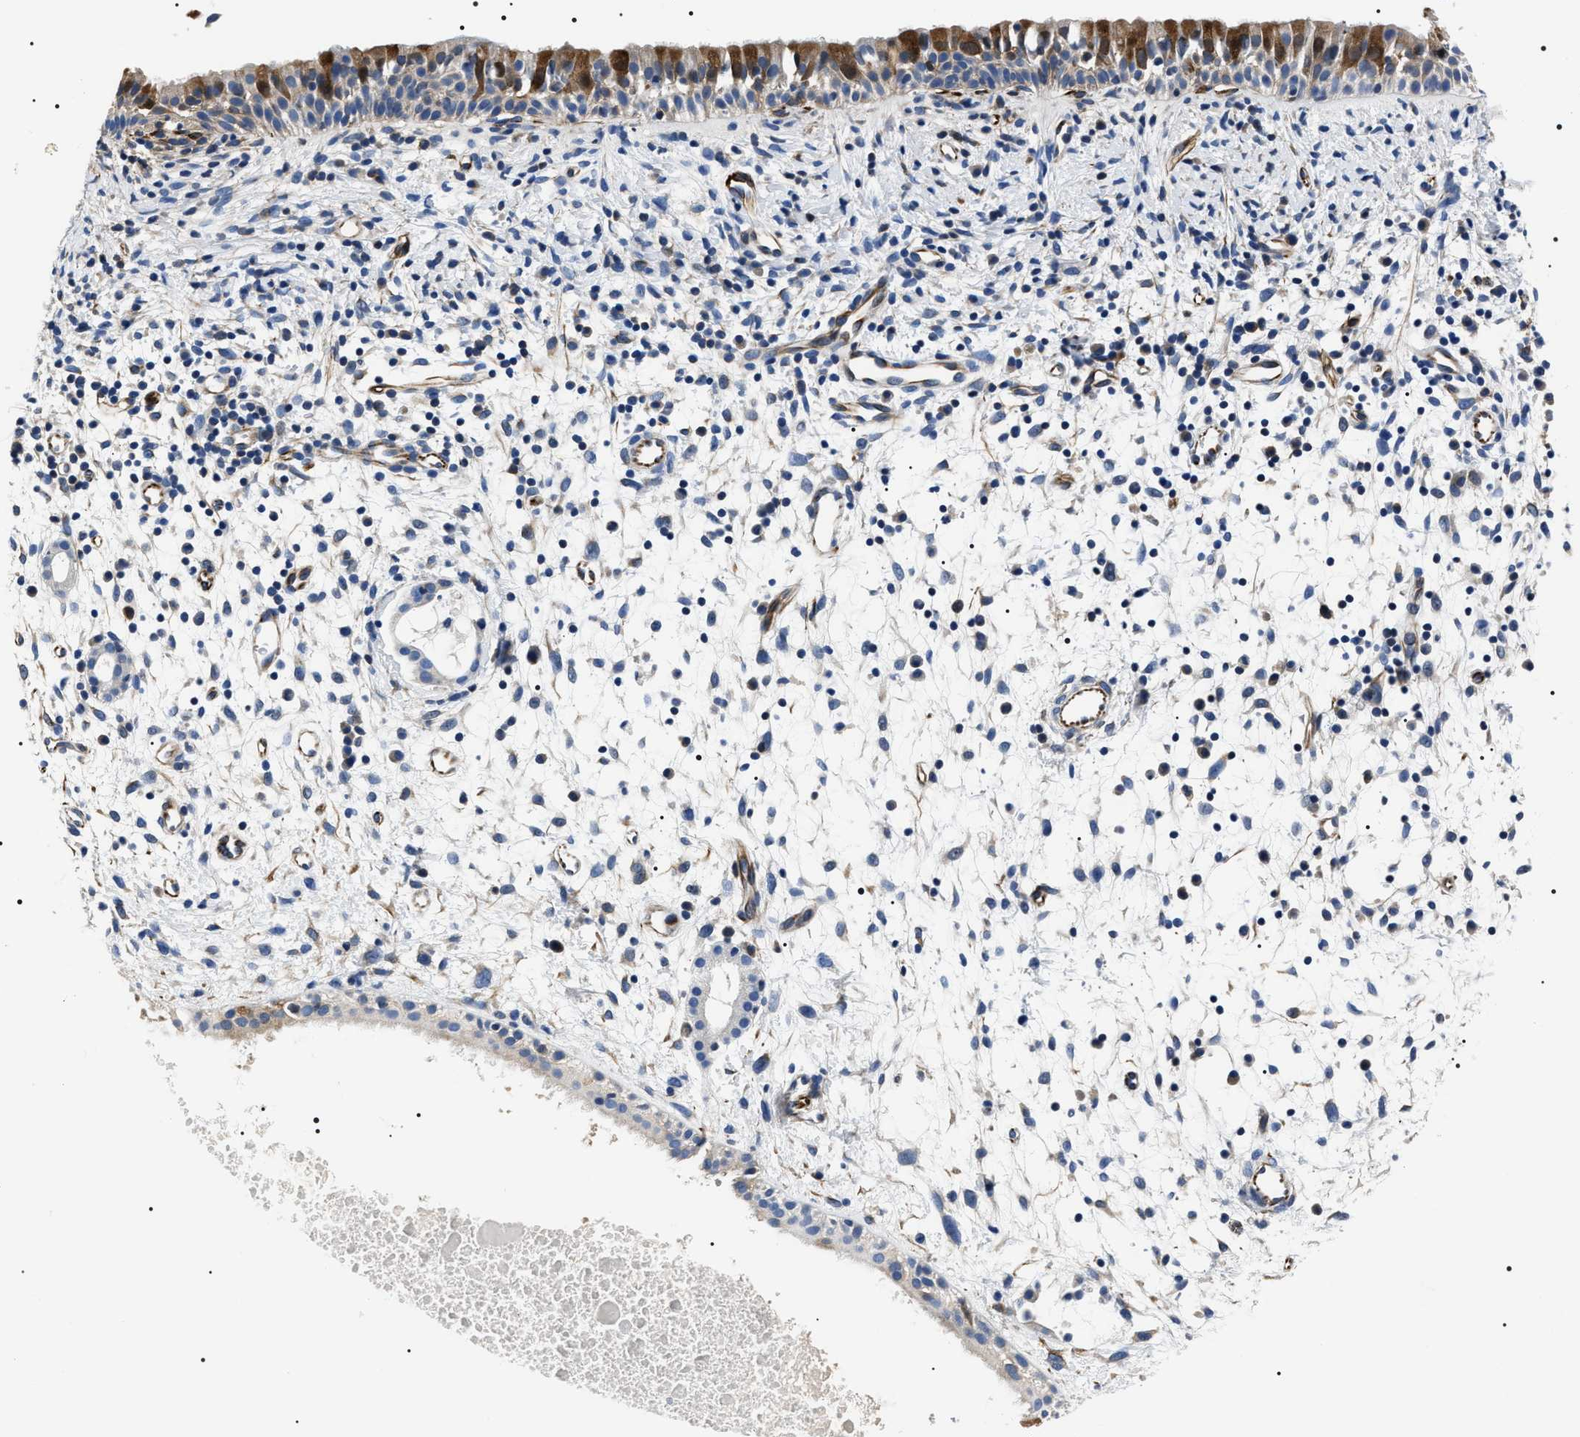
{"staining": {"intensity": "moderate", "quantity": ">75%", "location": "cytoplasmic/membranous"}, "tissue": "nasopharynx", "cell_type": "Respiratory epithelial cells", "image_type": "normal", "snomed": [{"axis": "morphology", "description": "Normal tissue, NOS"}, {"axis": "topography", "description": "Nasopharynx"}], "caption": "Moderate cytoplasmic/membranous positivity is seen in approximately >75% of respiratory epithelial cells in benign nasopharynx.", "gene": "BAG2", "patient": {"sex": "male", "age": 22}}